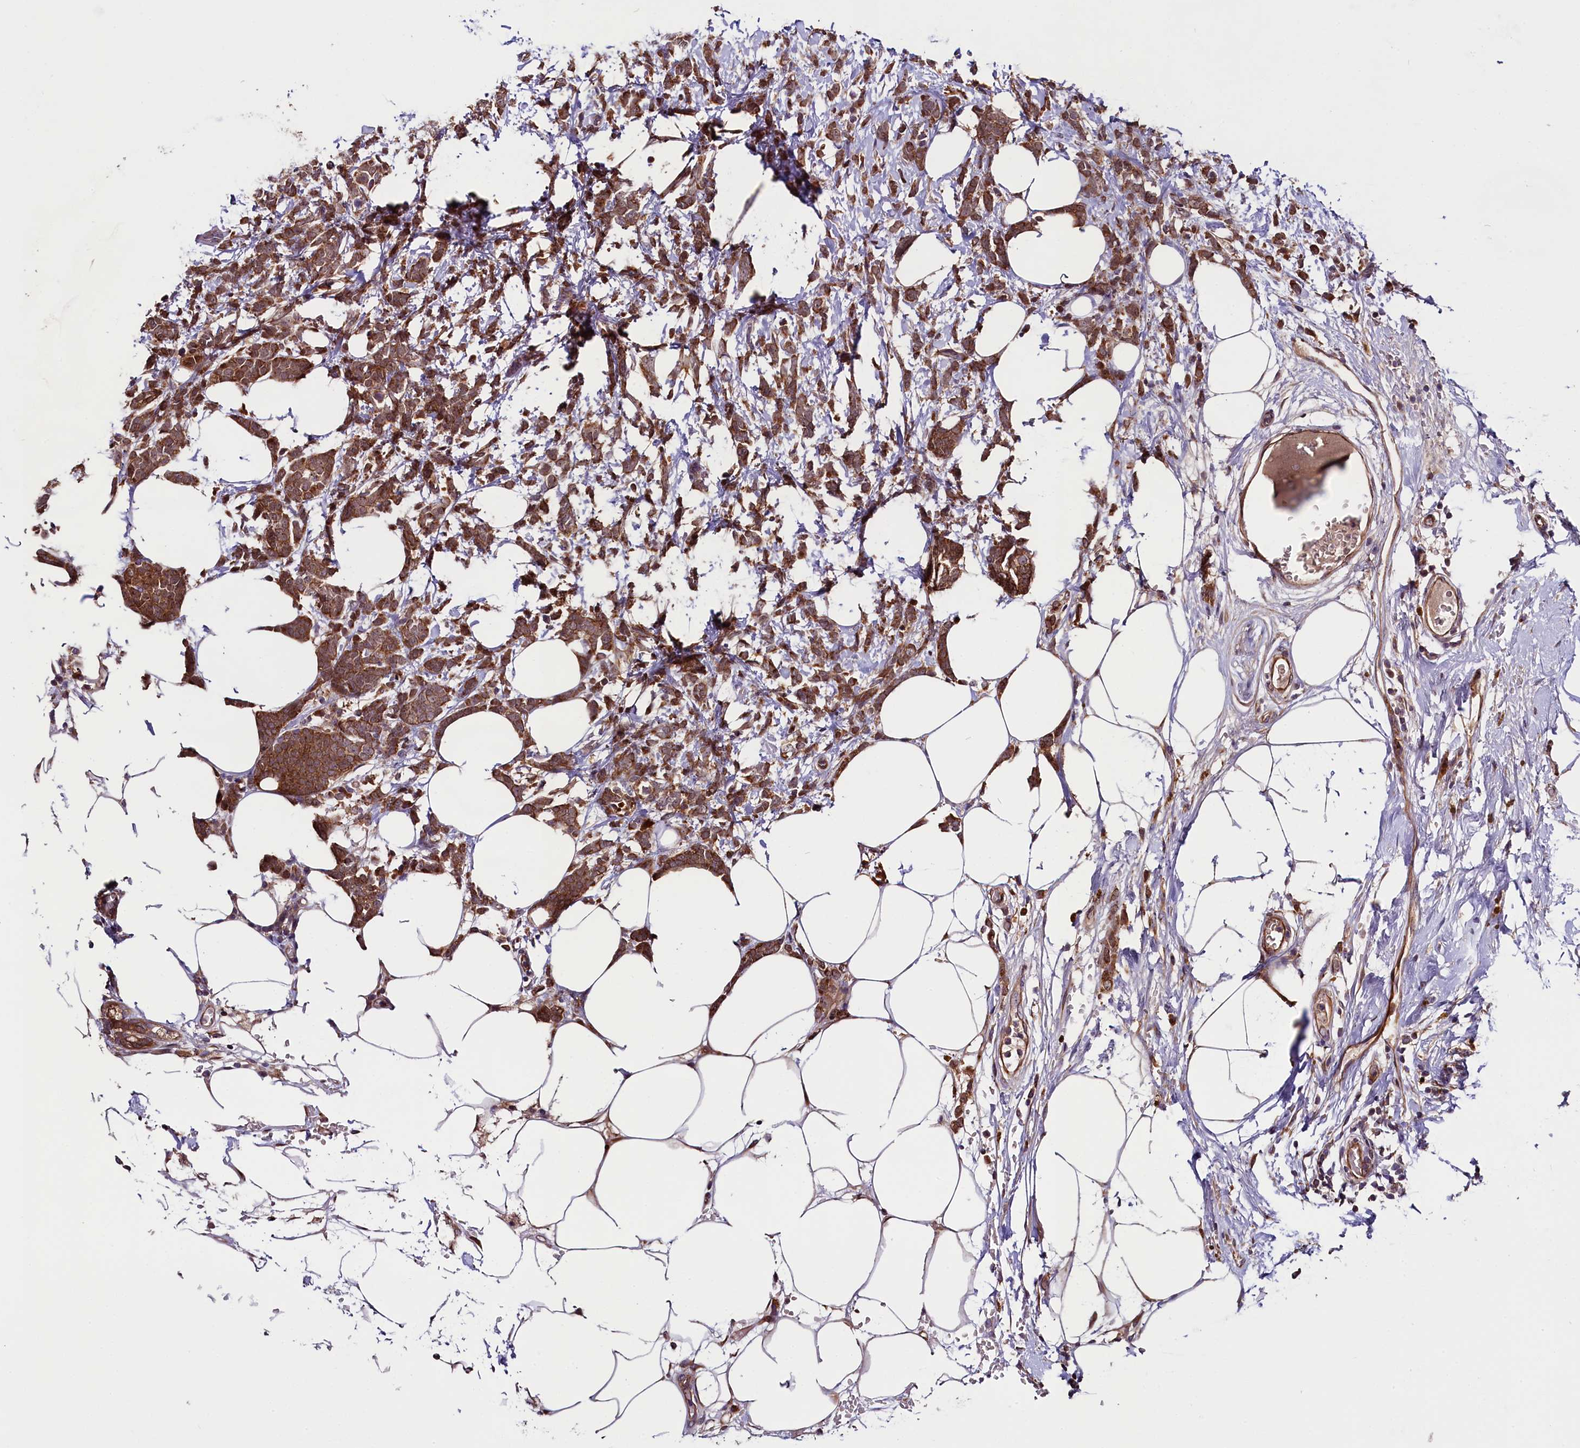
{"staining": {"intensity": "moderate", "quantity": ">75%", "location": "cytoplasmic/membranous"}, "tissue": "breast cancer", "cell_type": "Tumor cells", "image_type": "cancer", "snomed": [{"axis": "morphology", "description": "Lobular carcinoma"}, {"axis": "topography", "description": "Breast"}], "caption": "This image reveals immunohistochemistry staining of breast cancer, with medium moderate cytoplasmic/membranous positivity in about >75% of tumor cells.", "gene": "RPUSD2", "patient": {"sex": "female", "age": 58}}